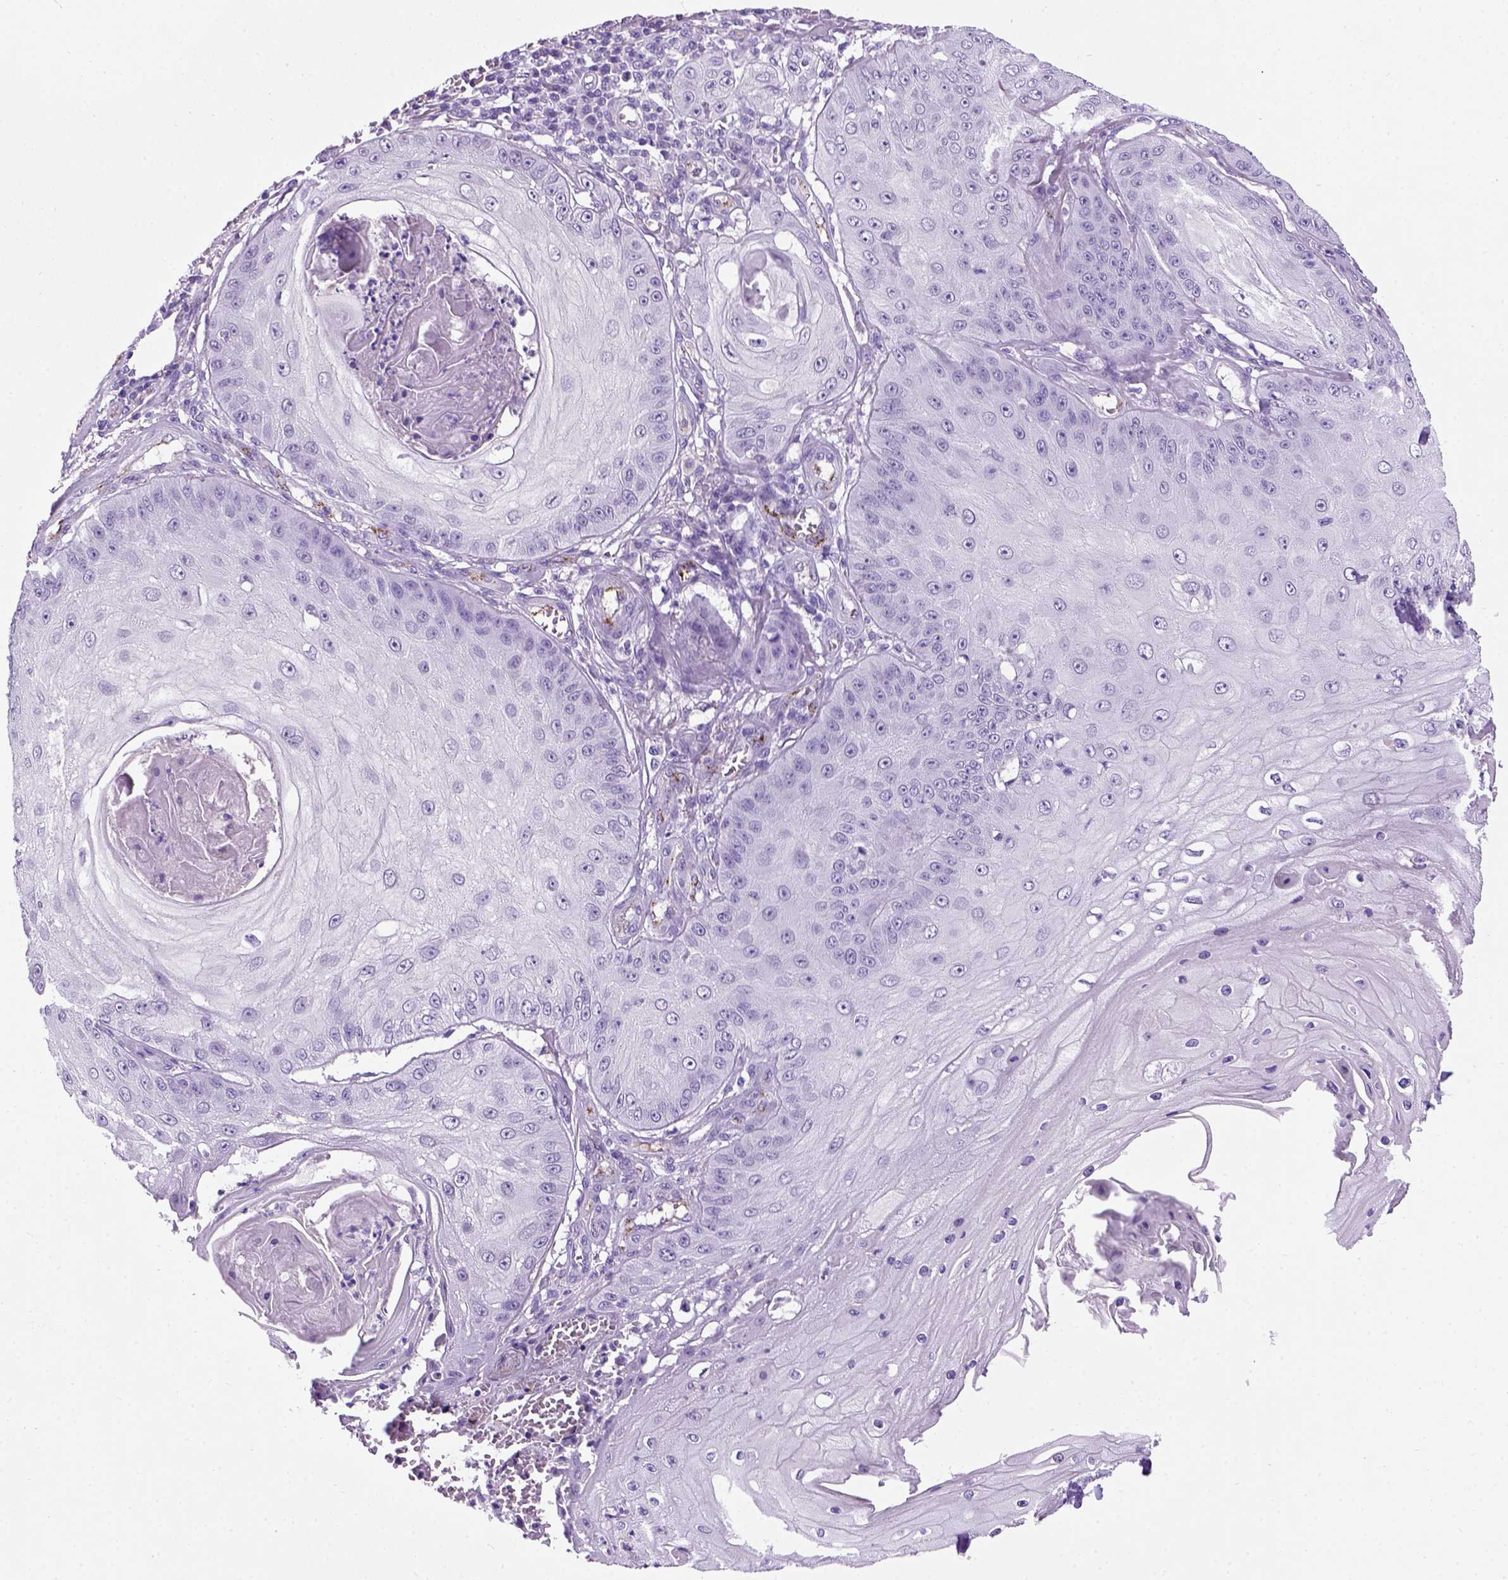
{"staining": {"intensity": "negative", "quantity": "none", "location": "none"}, "tissue": "skin cancer", "cell_type": "Tumor cells", "image_type": "cancer", "snomed": [{"axis": "morphology", "description": "Squamous cell carcinoma, NOS"}, {"axis": "topography", "description": "Skin"}], "caption": "An IHC histopathology image of skin cancer is shown. There is no staining in tumor cells of skin cancer.", "gene": "VWF", "patient": {"sex": "male", "age": 70}}